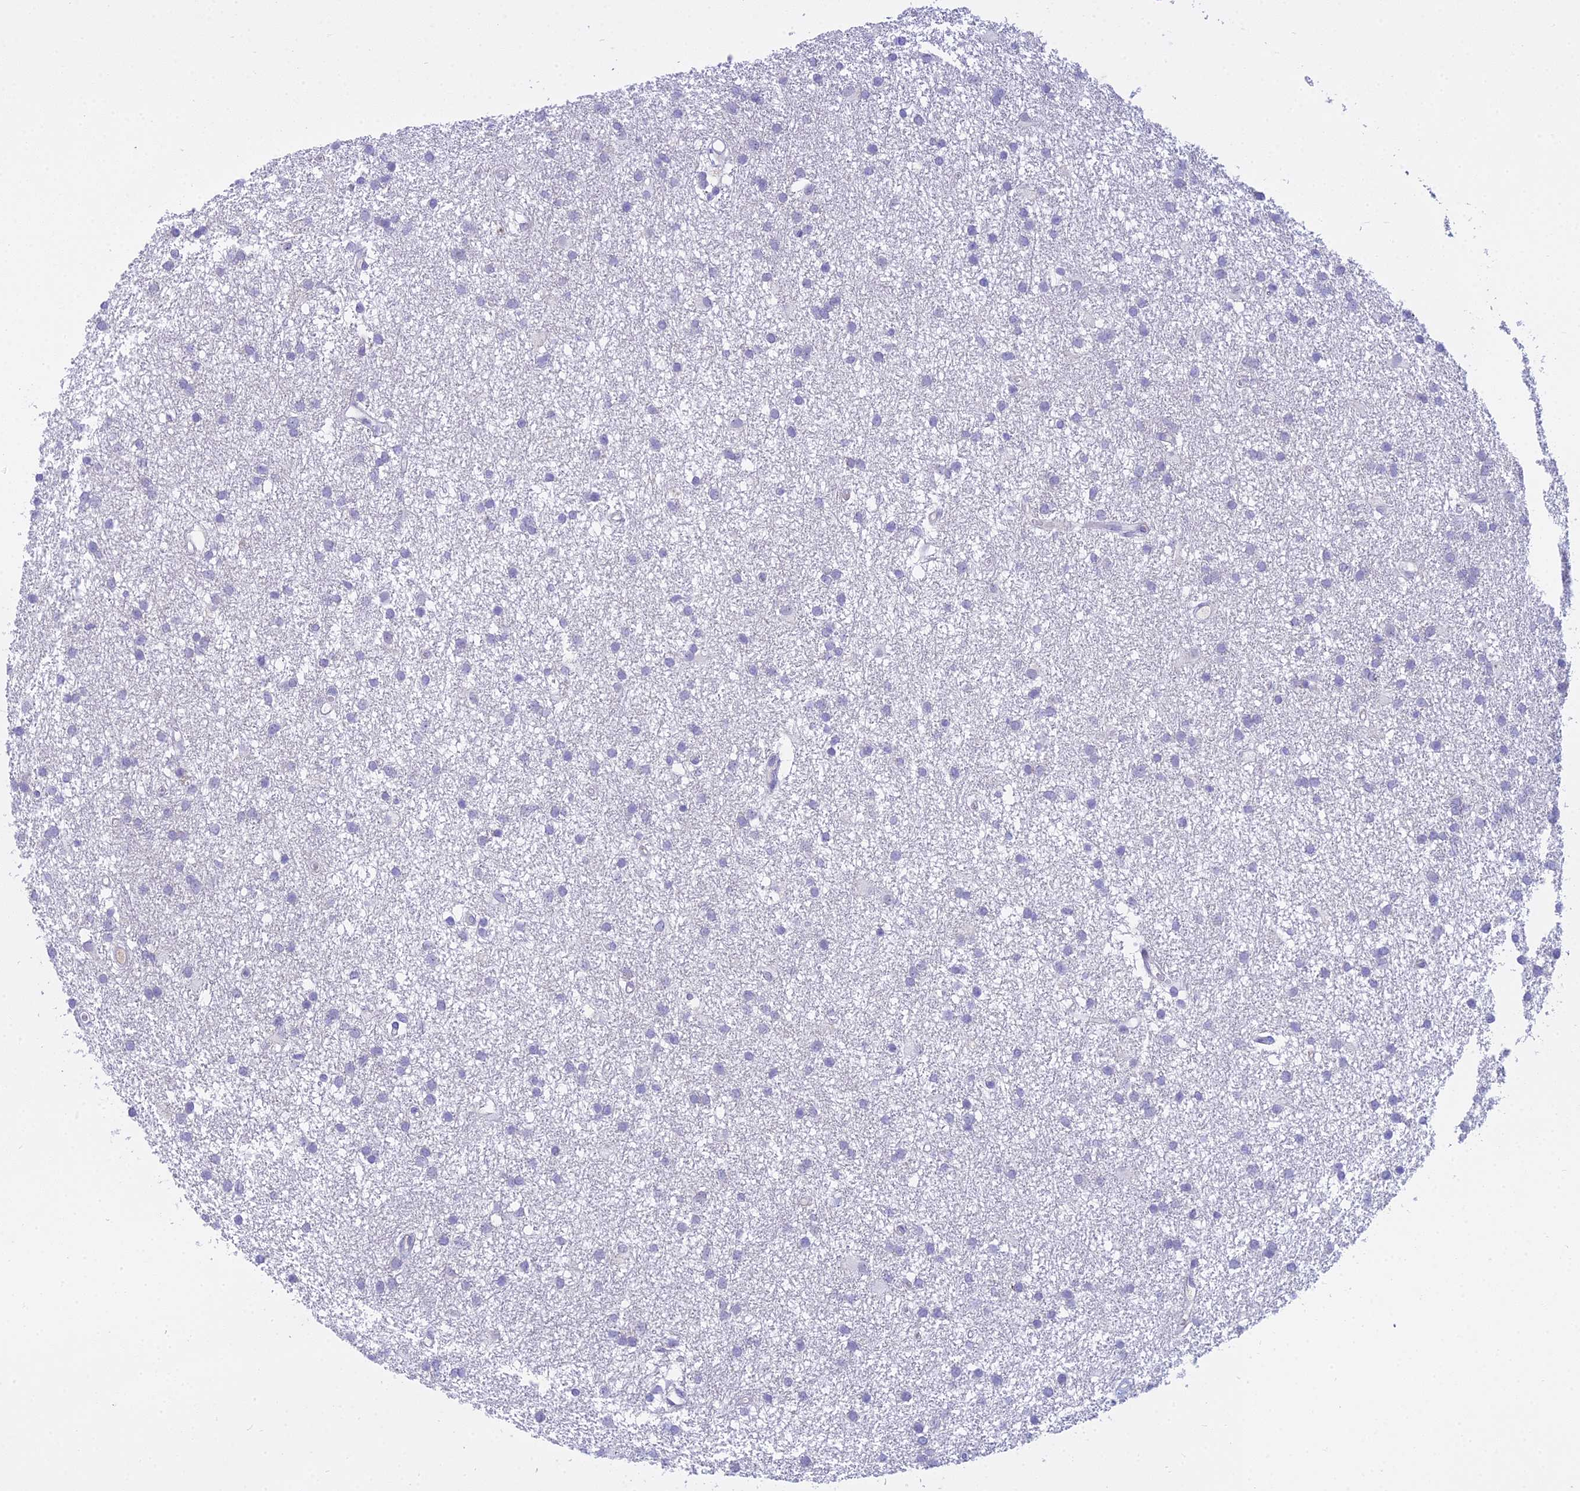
{"staining": {"intensity": "negative", "quantity": "none", "location": "none"}, "tissue": "glioma", "cell_type": "Tumor cells", "image_type": "cancer", "snomed": [{"axis": "morphology", "description": "Glioma, malignant, High grade"}, {"axis": "topography", "description": "Brain"}], "caption": "Glioma was stained to show a protein in brown. There is no significant expression in tumor cells.", "gene": "ZMIZ1", "patient": {"sex": "male", "age": 77}}